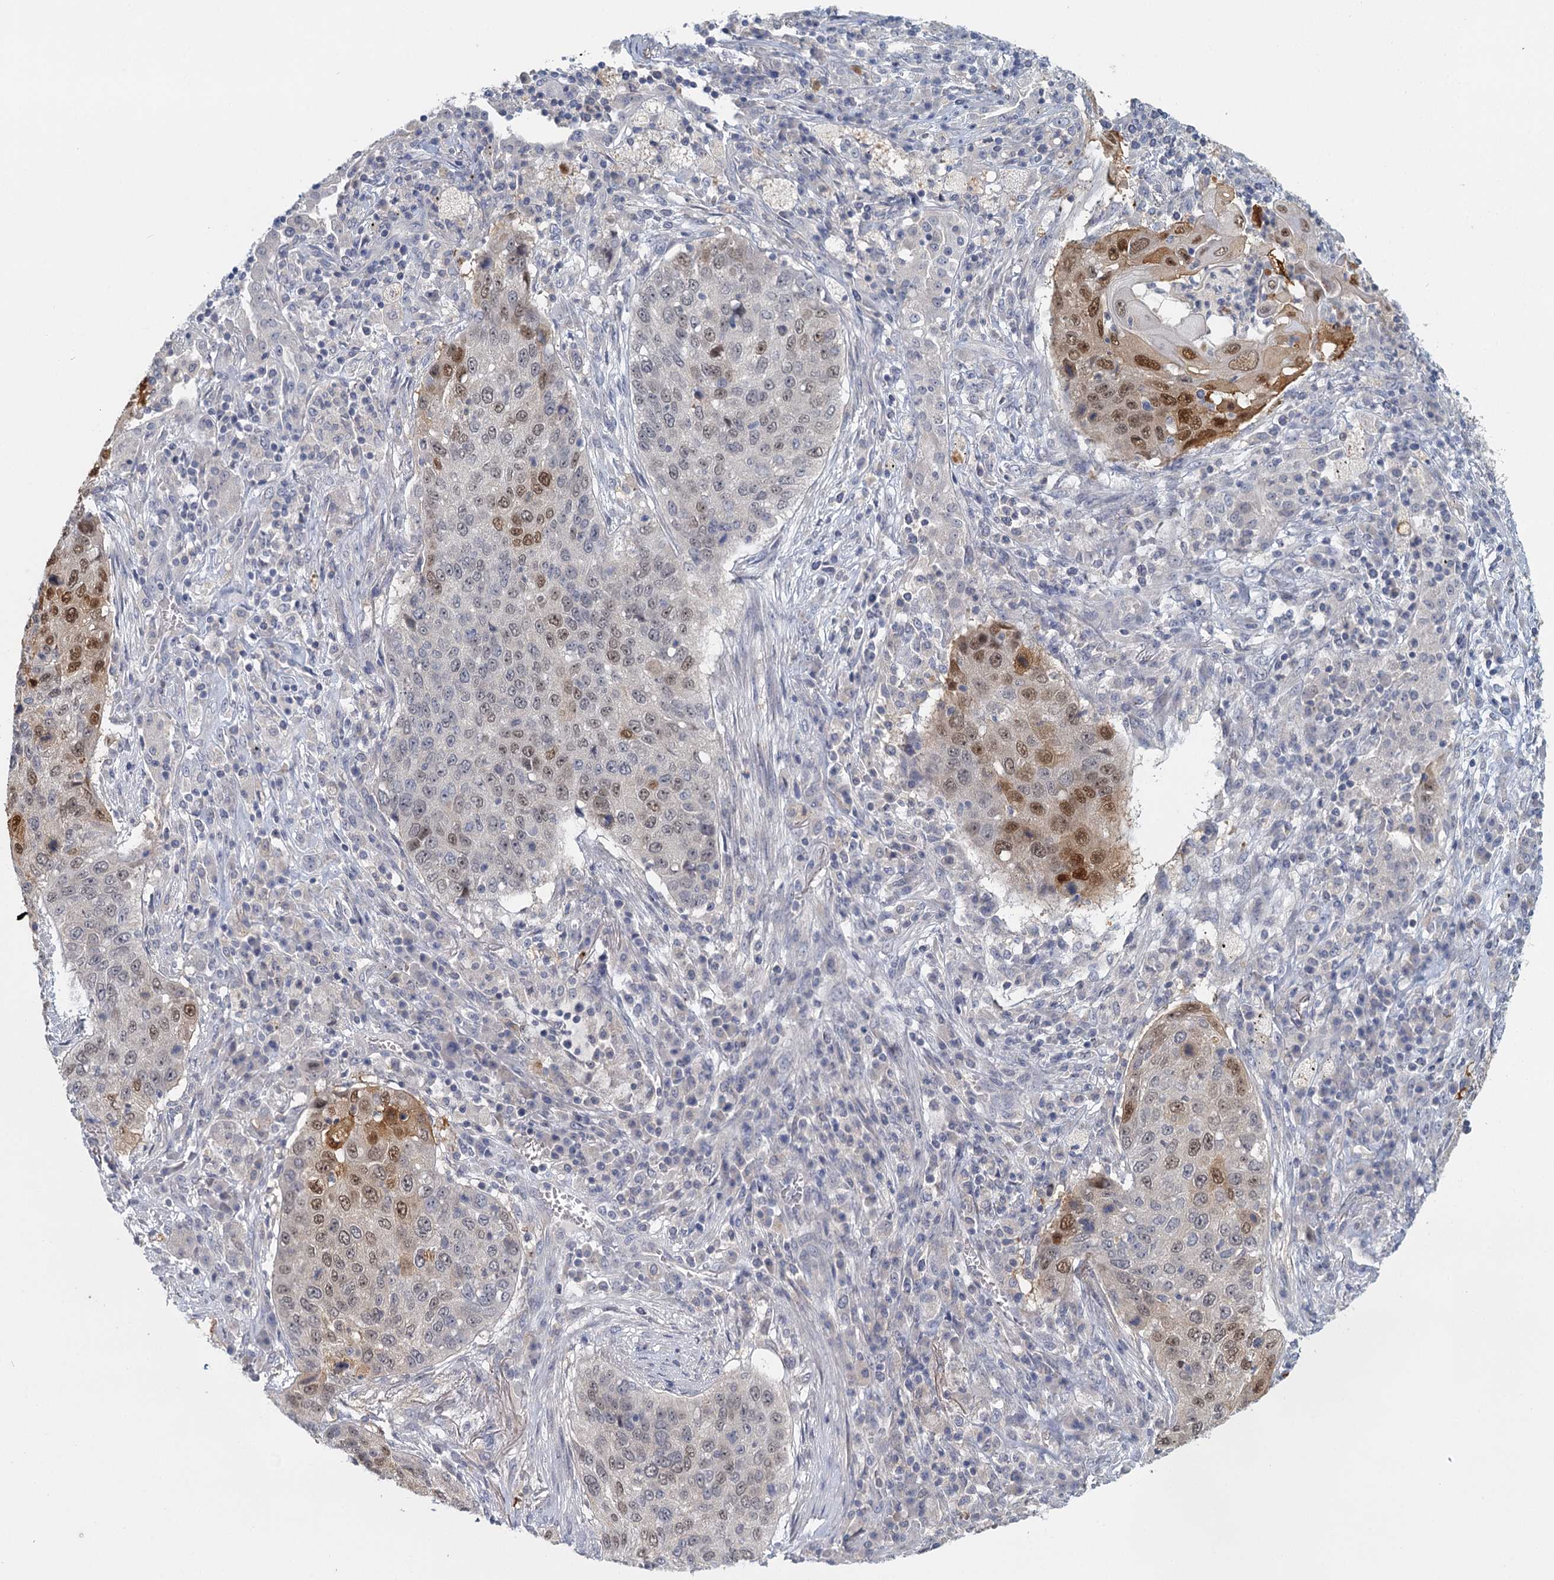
{"staining": {"intensity": "strong", "quantity": "<25%", "location": "cytoplasmic/membranous,nuclear"}, "tissue": "lung cancer", "cell_type": "Tumor cells", "image_type": "cancer", "snomed": [{"axis": "morphology", "description": "Squamous cell carcinoma, NOS"}, {"axis": "topography", "description": "Lung"}], "caption": "High-power microscopy captured an IHC histopathology image of squamous cell carcinoma (lung), revealing strong cytoplasmic/membranous and nuclear expression in about <25% of tumor cells. Nuclei are stained in blue.", "gene": "MYO7B", "patient": {"sex": "female", "age": 63}}